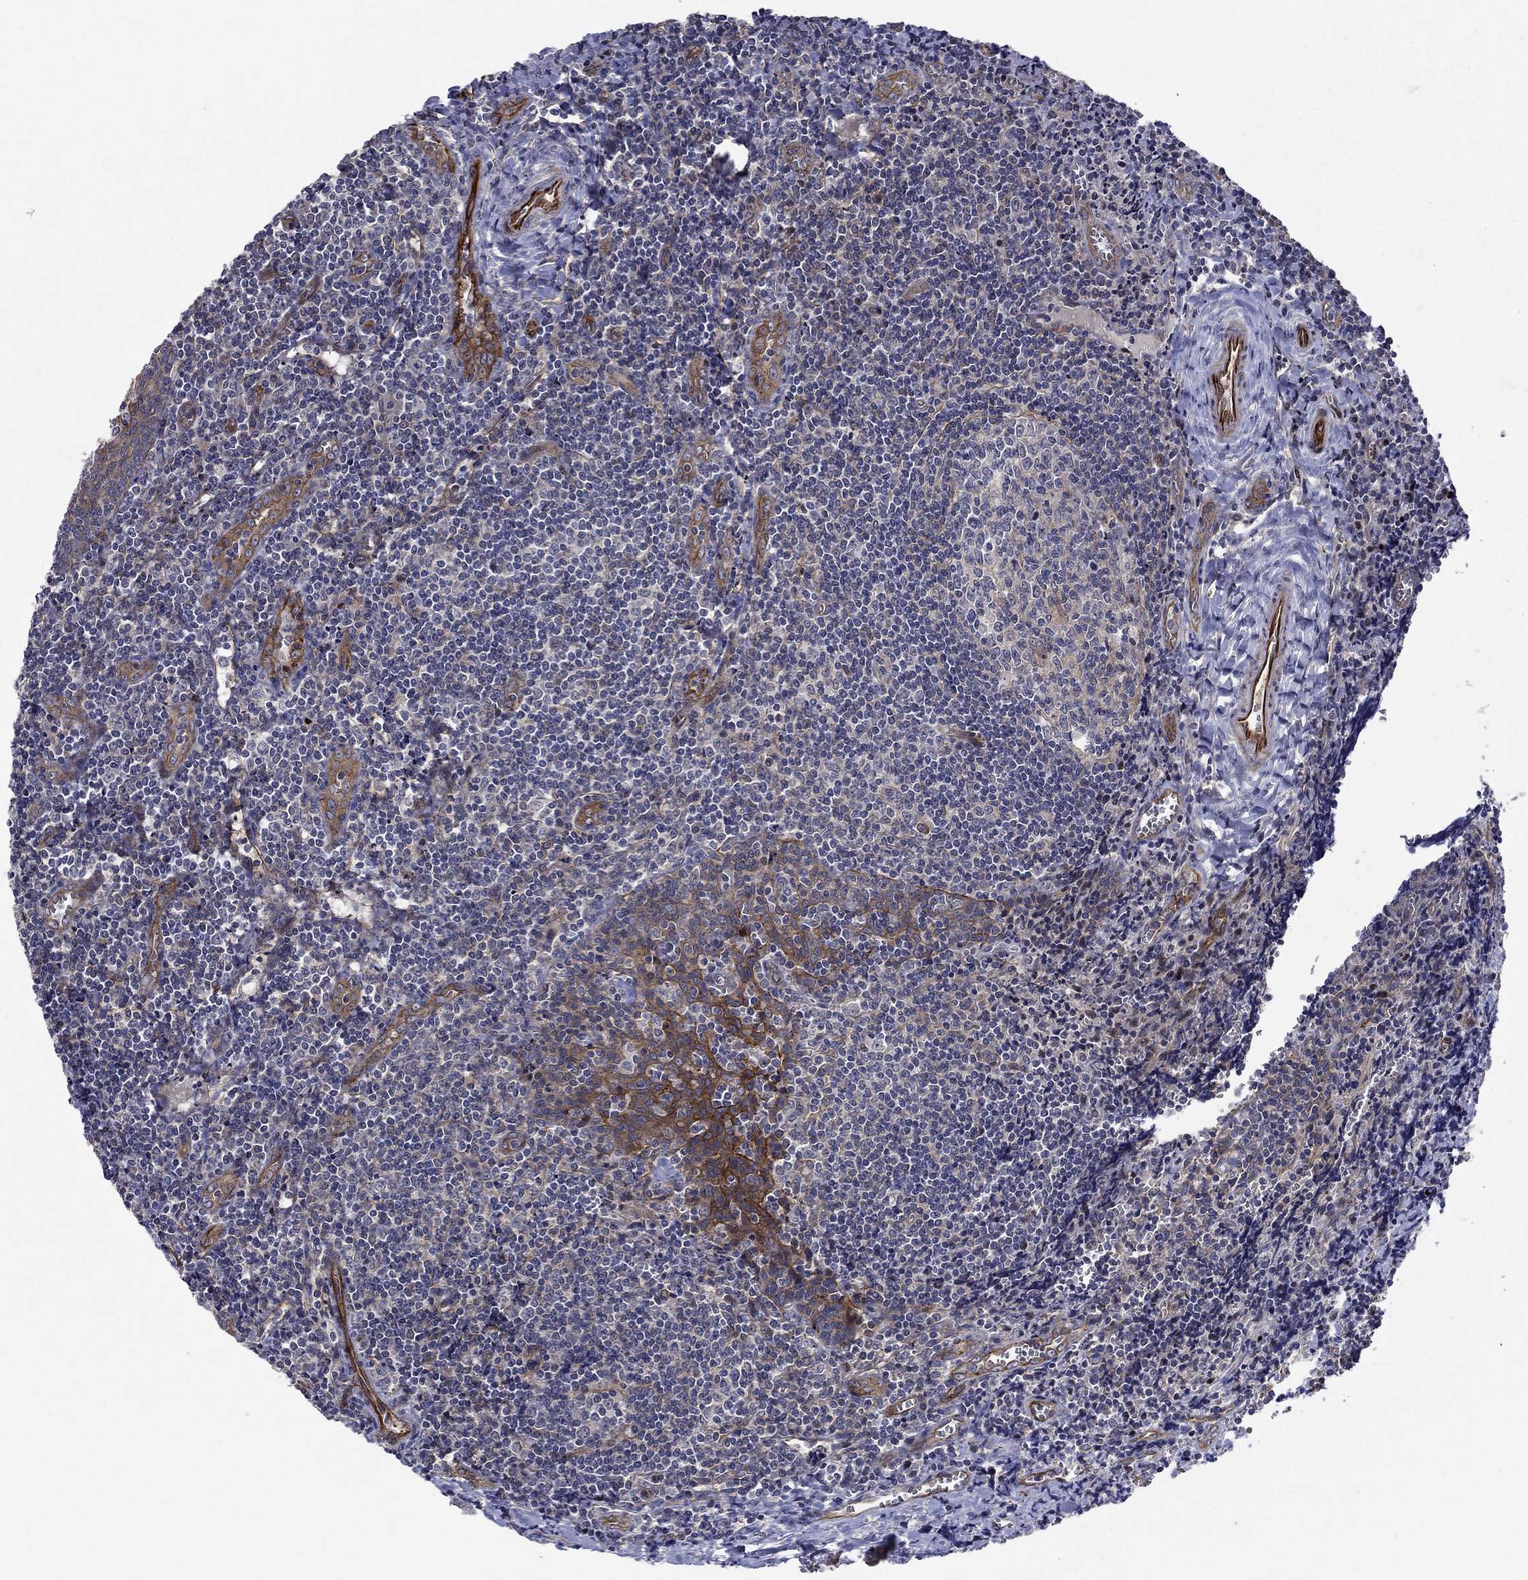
{"staining": {"intensity": "moderate", "quantity": "<25%", "location": "cytoplasmic/membranous"}, "tissue": "tonsil", "cell_type": "Germinal center cells", "image_type": "normal", "snomed": [{"axis": "morphology", "description": "Normal tissue, NOS"}, {"axis": "morphology", "description": "Inflammation, NOS"}, {"axis": "topography", "description": "Tonsil"}], "caption": "Human tonsil stained with a brown dye reveals moderate cytoplasmic/membranous positive staining in approximately <25% of germinal center cells.", "gene": "SLC7A1", "patient": {"sex": "female", "age": 31}}